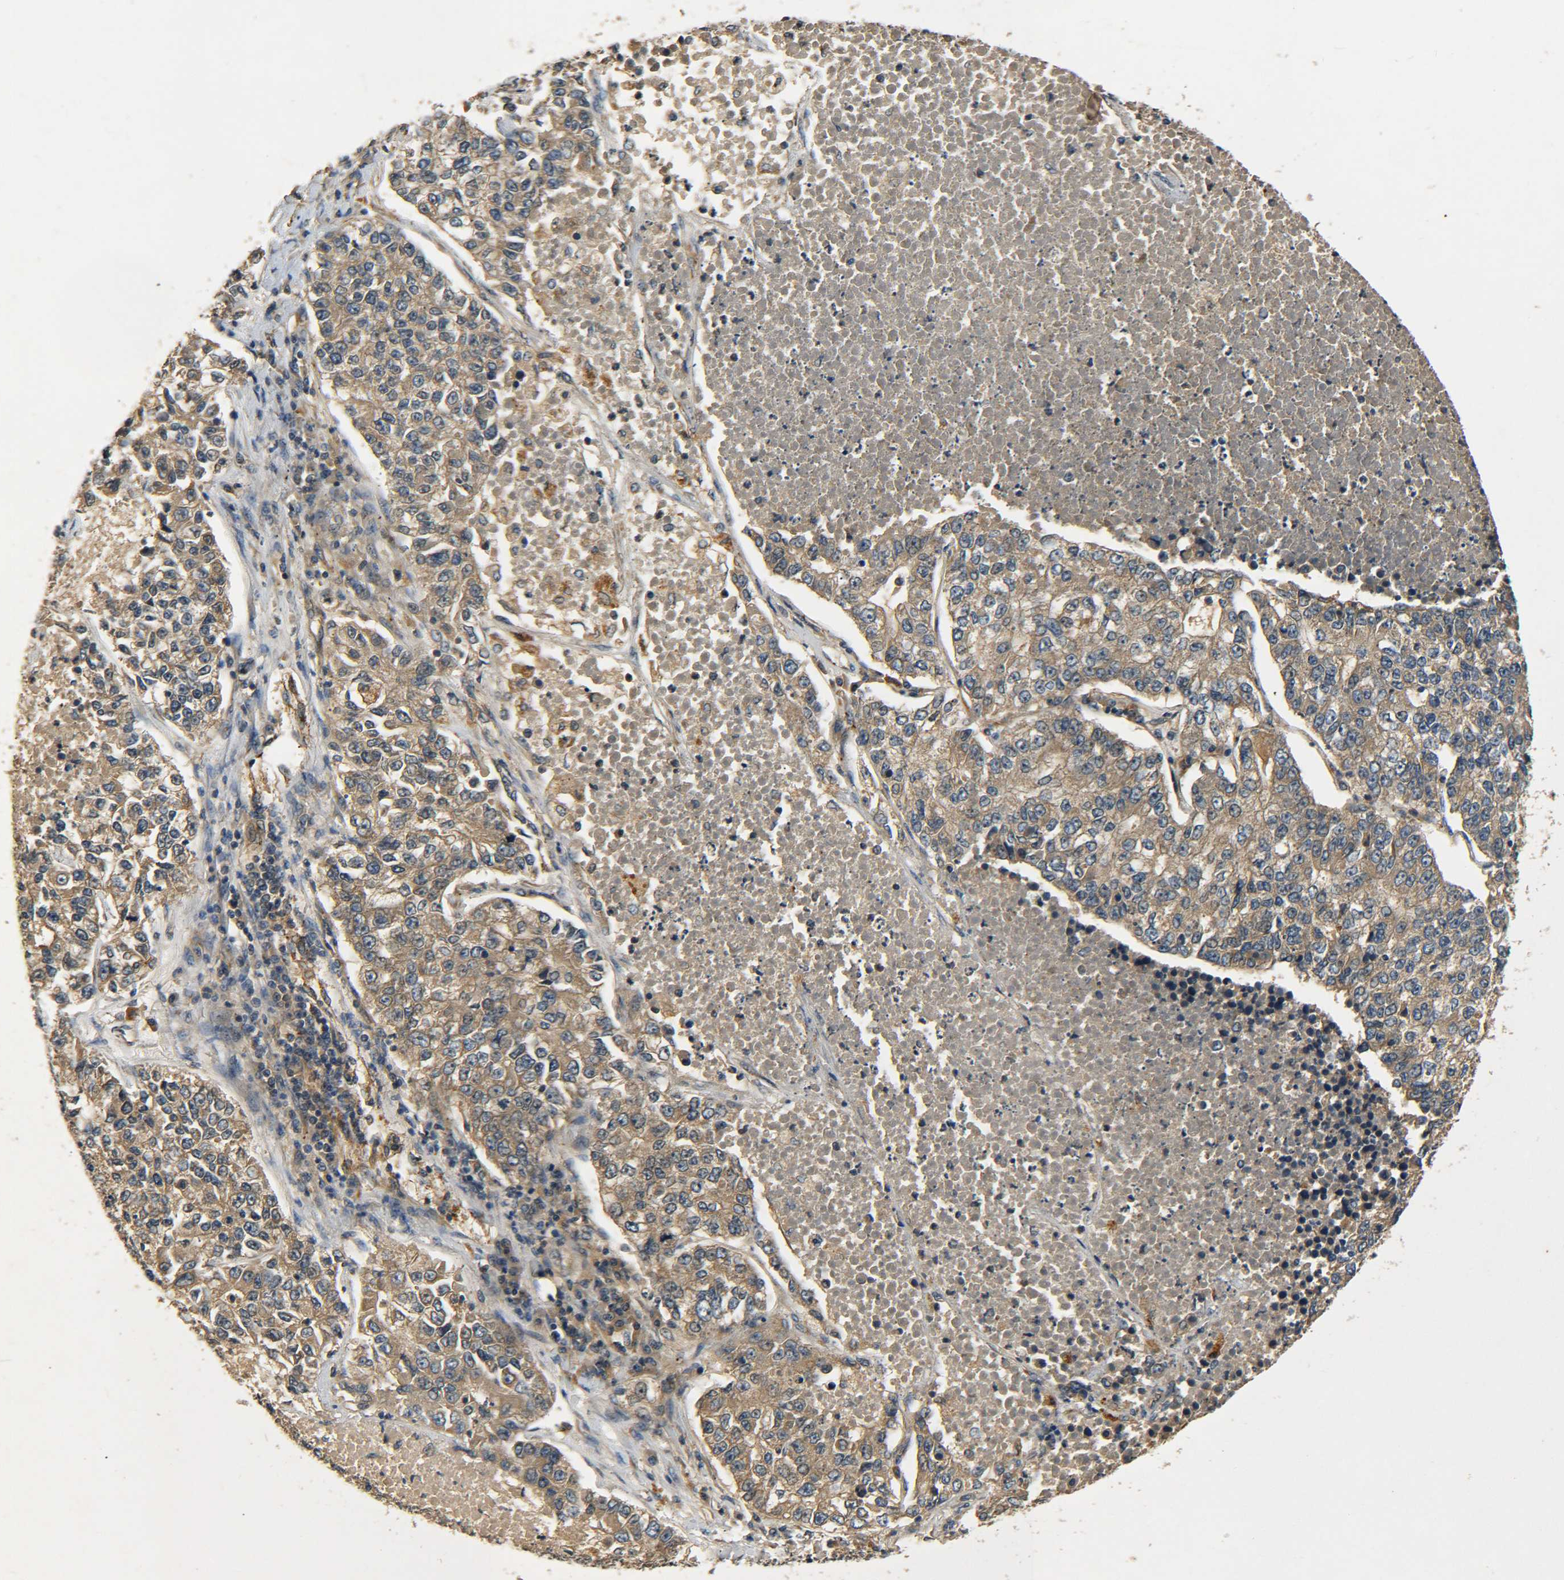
{"staining": {"intensity": "moderate", "quantity": ">75%", "location": "cytoplasmic/membranous"}, "tissue": "lung cancer", "cell_type": "Tumor cells", "image_type": "cancer", "snomed": [{"axis": "morphology", "description": "Adenocarcinoma, NOS"}, {"axis": "topography", "description": "Lung"}], "caption": "Immunohistochemical staining of lung cancer (adenocarcinoma) reveals medium levels of moderate cytoplasmic/membranous staining in about >75% of tumor cells.", "gene": "LRCH3", "patient": {"sex": "male", "age": 49}}